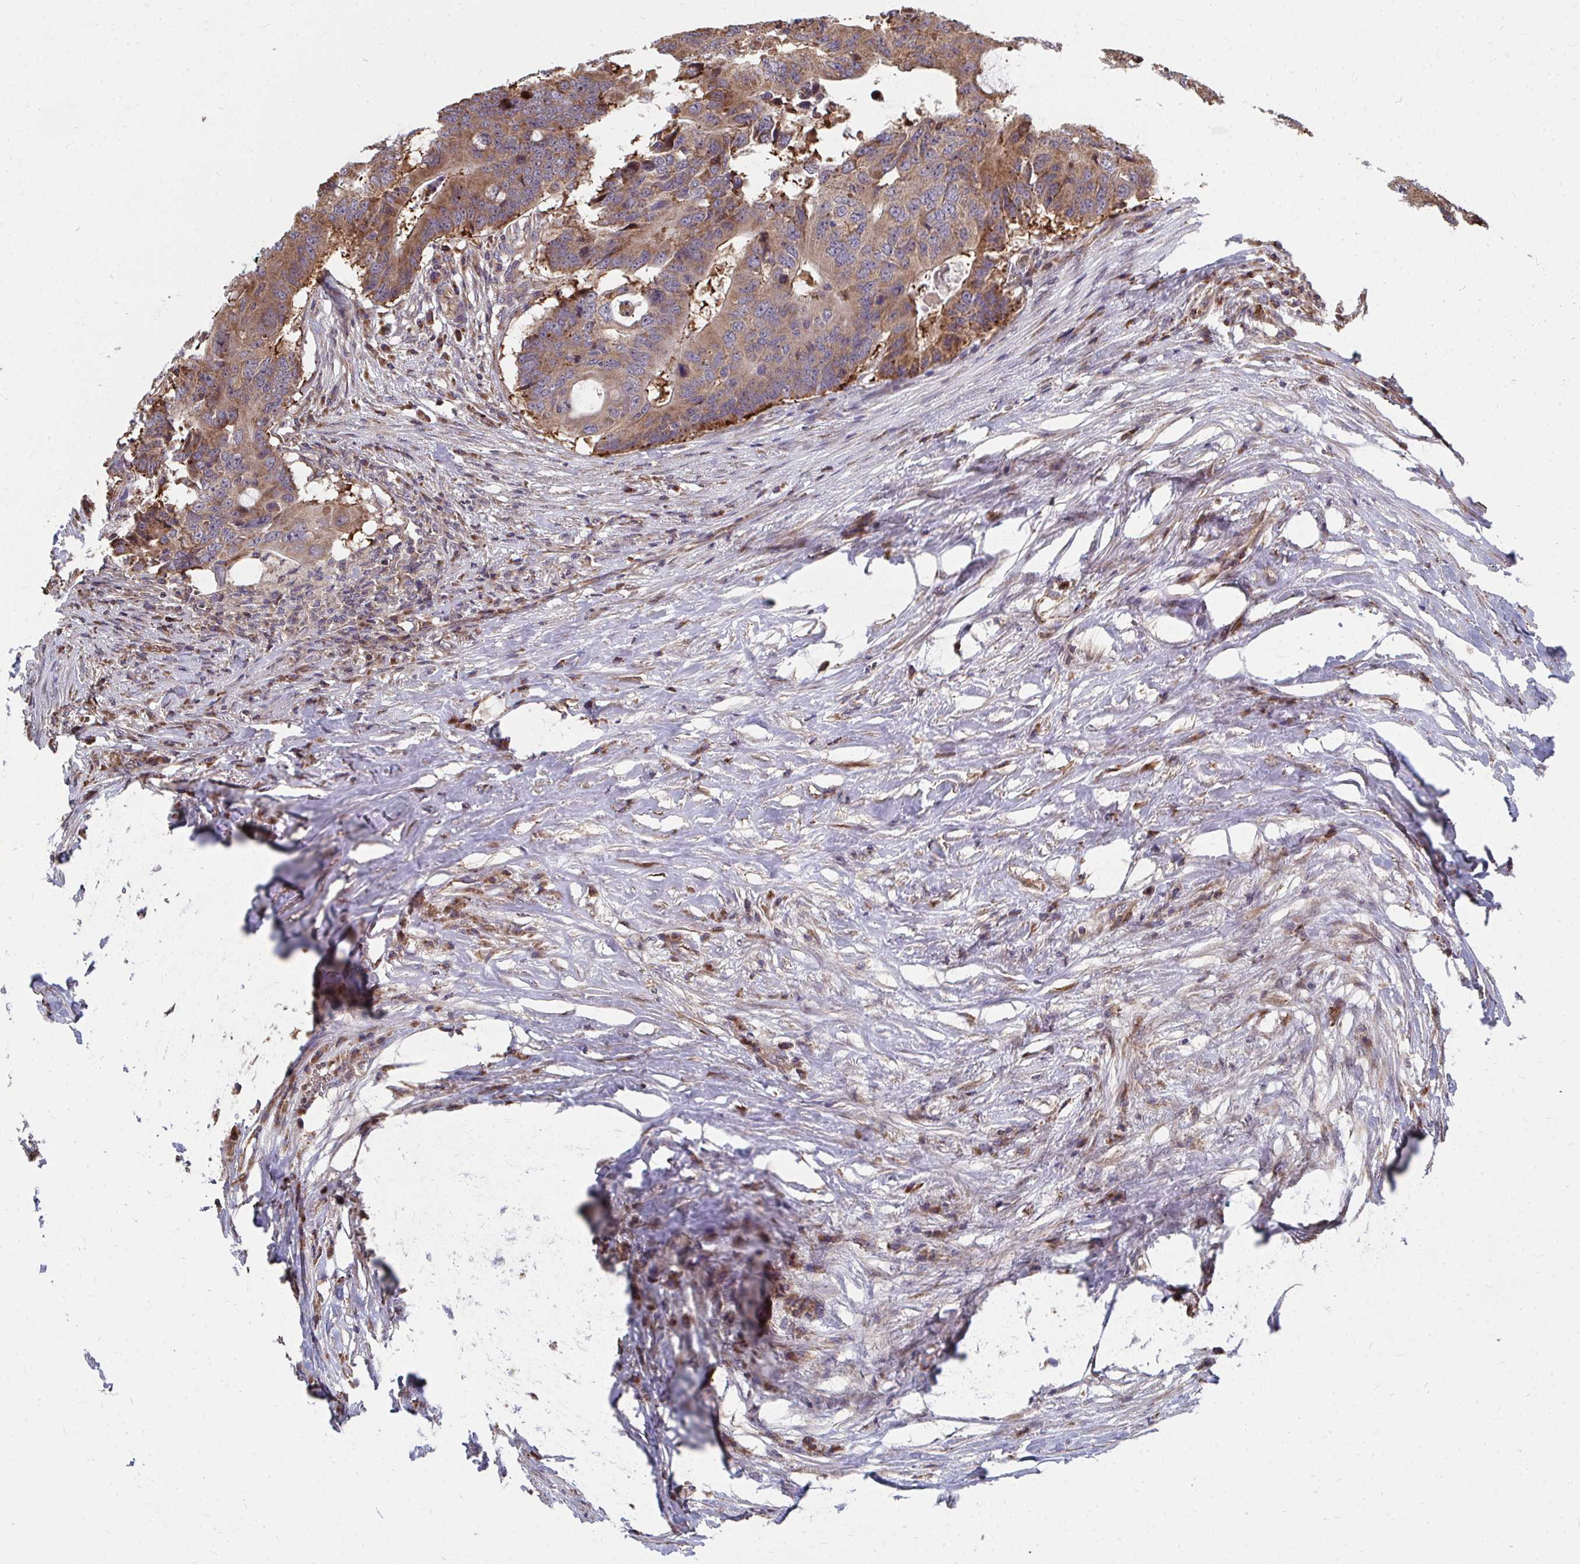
{"staining": {"intensity": "moderate", "quantity": ">75%", "location": "cytoplasmic/membranous"}, "tissue": "colorectal cancer", "cell_type": "Tumor cells", "image_type": "cancer", "snomed": [{"axis": "morphology", "description": "Adenocarcinoma, NOS"}, {"axis": "topography", "description": "Colon"}], "caption": "A medium amount of moderate cytoplasmic/membranous positivity is identified in about >75% of tumor cells in colorectal cancer (adenocarcinoma) tissue. (Stains: DAB in brown, nuclei in blue, Microscopy: brightfield microscopy at high magnification).", "gene": "FAM89A", "patient": {"sex": "male", "age": 71}}